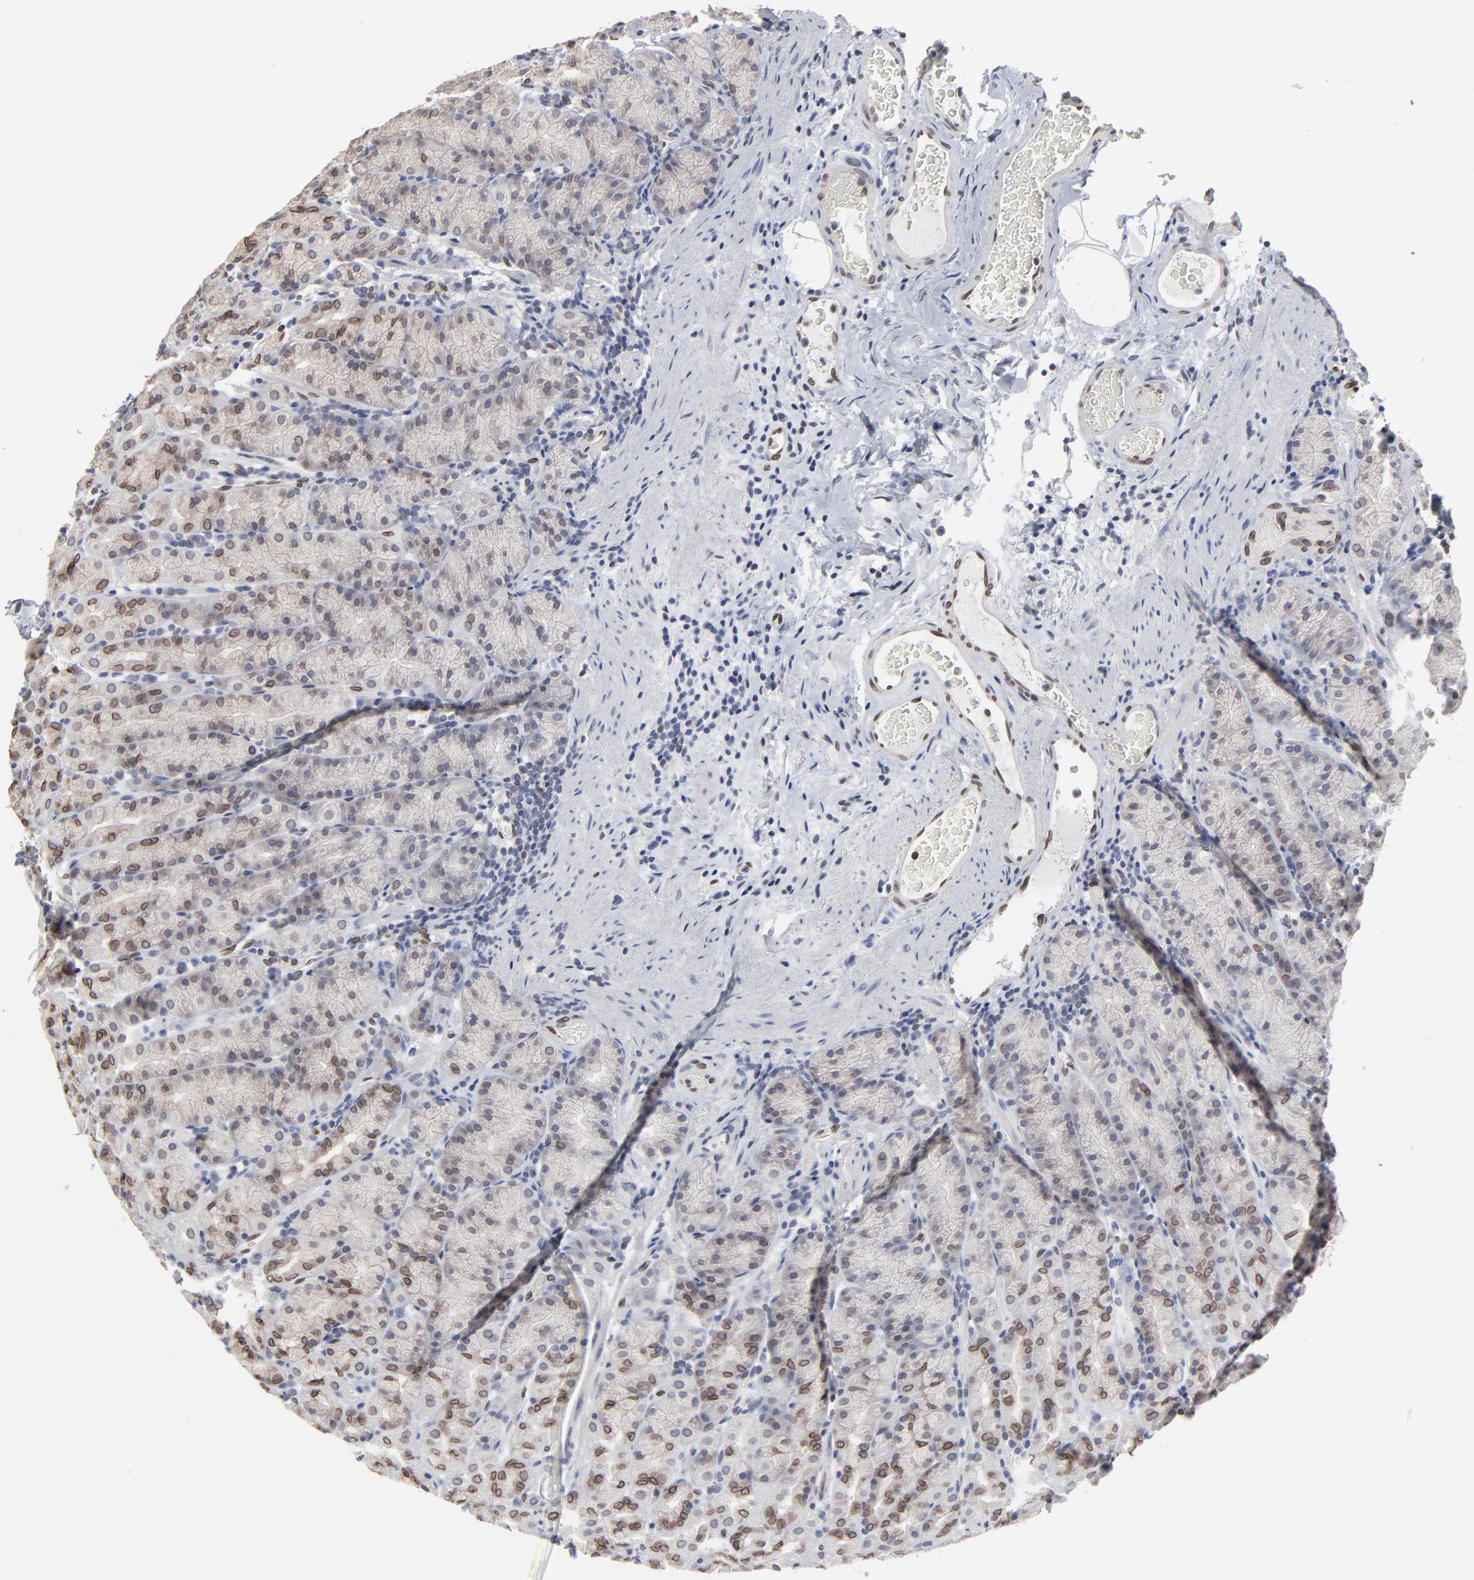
{"staining": {"intensity": "moderate", "quantity": "25%-75%", "location": "cytoplasmic/membranous,nuclear"}, "tissue": "stomach", "cell_type": "Glandular cells", "image_type": "normal", "snomed": [{"axis": "morphology", "description": "Normal tissue, NOS"}, {"axis": "topography", "description": "Stomach, upper"}], "caption": "IHC (DAB) staining of unremarkable stomach demonstrates moderate cytoplasmic/membranous,nuclear protein positivity in about 25%-75% of glandular cells.", "gene": "SYNE2", "patient": {"sex": "male", "age": 68}}